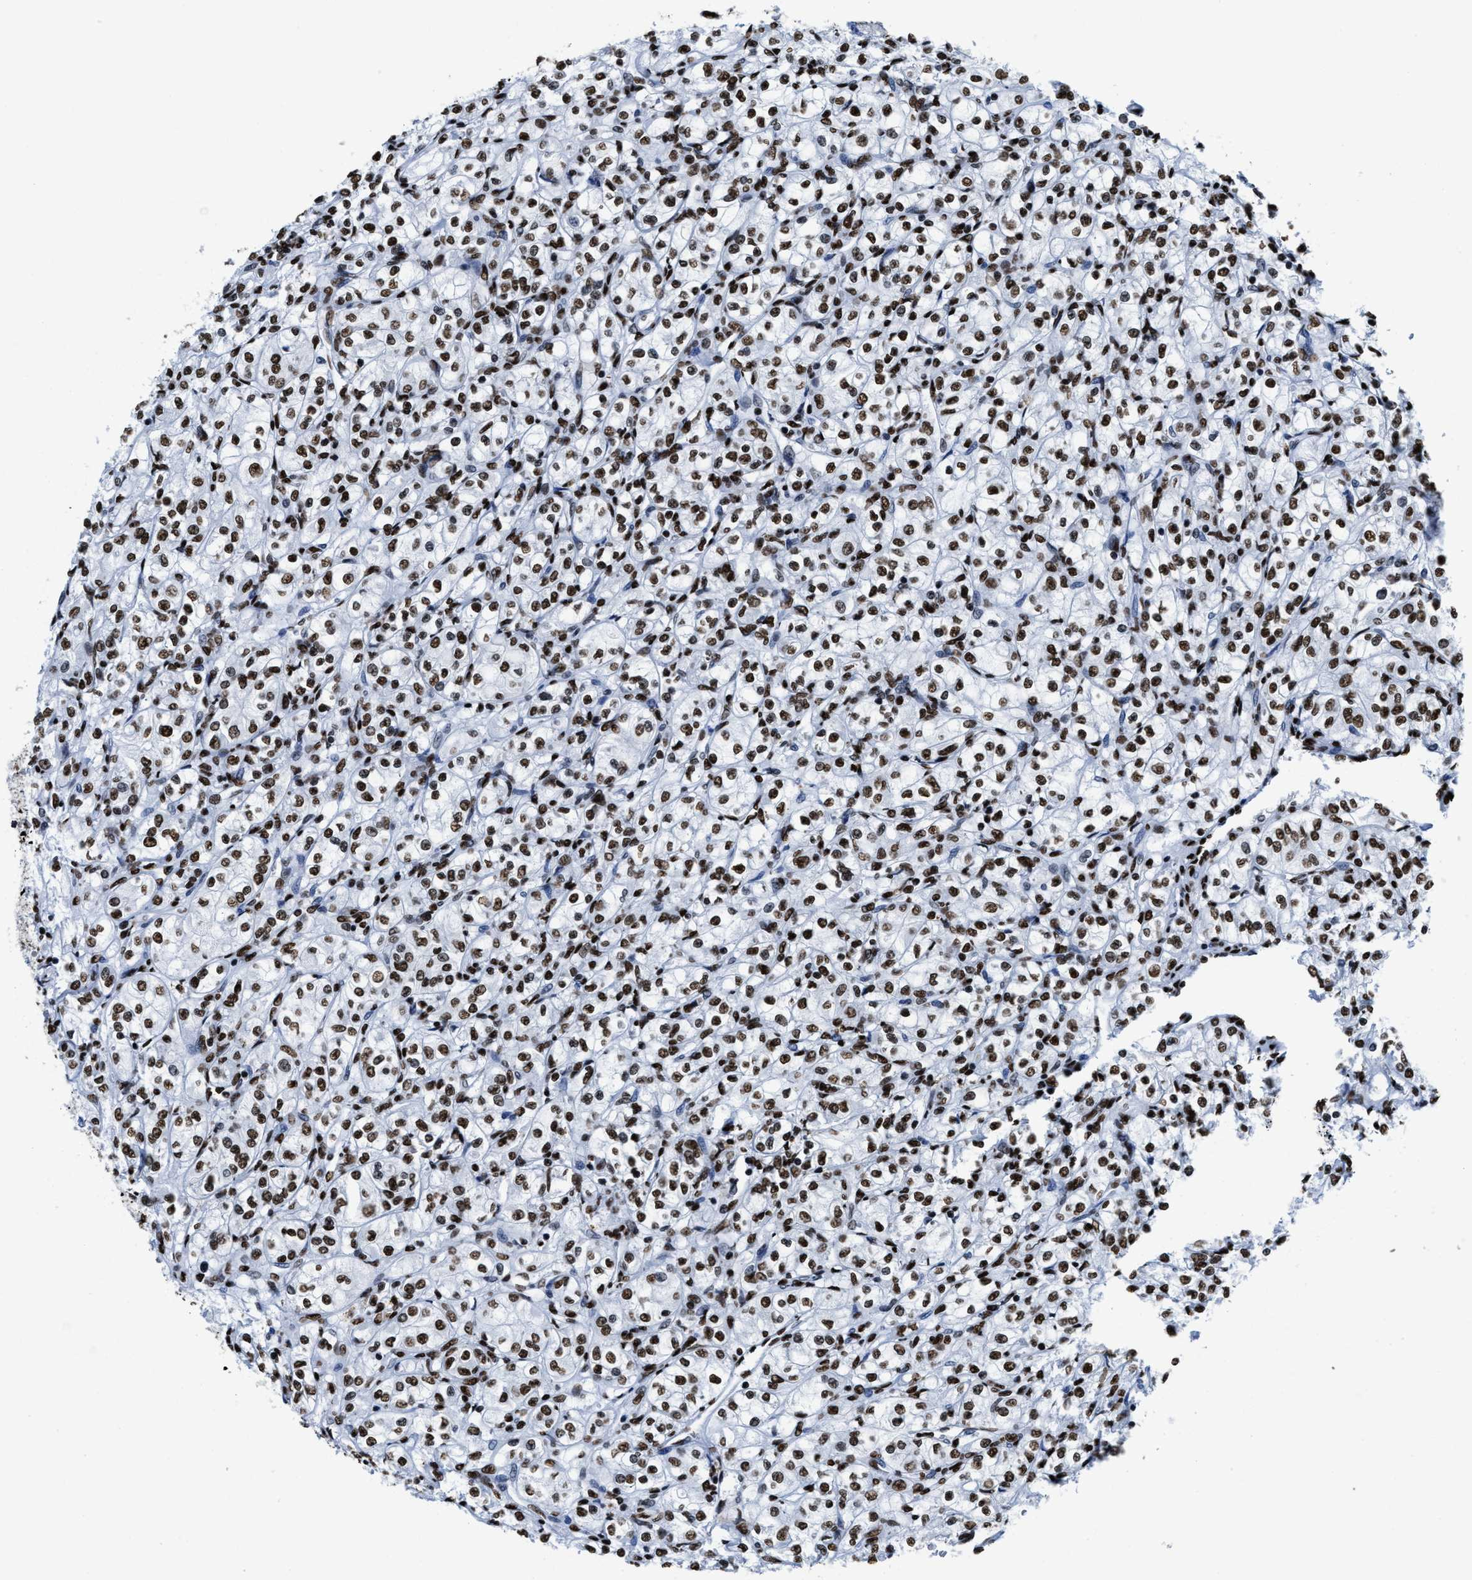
{"staining": {"intensity": "strong", "quantity": ">75%", "location": "nuclear"}, "tissue": "renal cancer", "cell_type": "Tumor cells", "image_type": "cancer", "snomed": [{"axis": "morphology", "description": "Adenocarcinoma, NOS"}, {"axis": "topography", "description": "Kidney"}], "caption": "The image demonstrates staining of renal adenocarcinoma, revealing strong nuclear protein staining (brown color) within tumor cells. The staining was performed using DAB (3,3'-diaminobenzidine), with brown indicating positive protein expression. Nuclei are stained blue with hematoxylin.", "gene": "SMARCC2", "patient": {"sex": "male", "age": 77}}